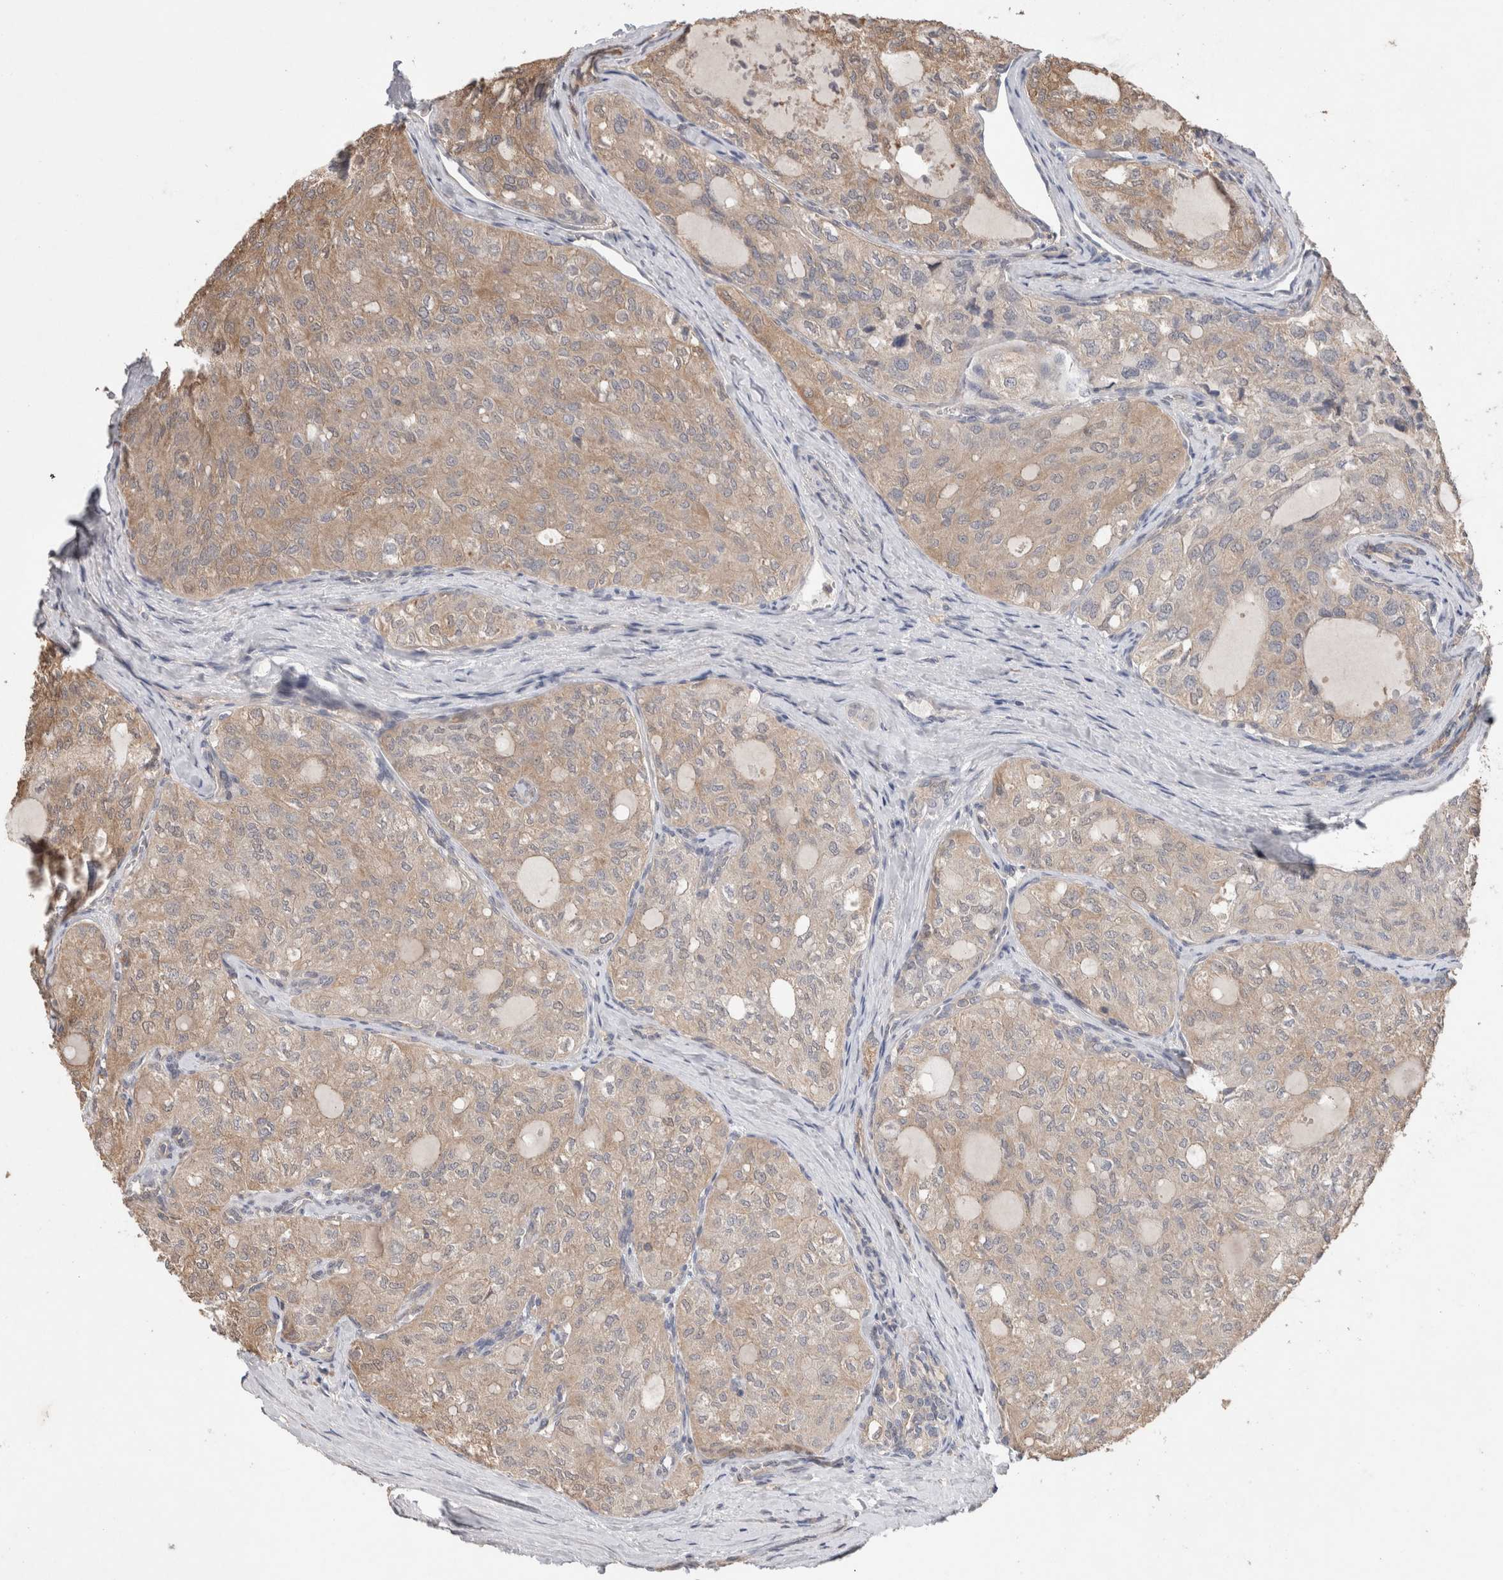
{"staining": {"intensity": "weak", "quantity": ">75%", "location": "cytoplasmic/membranous"}, "tissue": "thyroid cancer", "cell_type": "Tumor cells", "image_type": "cancer", "snomed": [{"axis": "morphology", "description": "Follicular adenoma carcinoma, NOS"}, {"axis": "topography", "description": "Thyroid gland"}], "caption": "This is an image of immunohistochemistry (IHC) staining of thyroid cancer (follicular adenoma carcinoma), which shows weak positivity in the cytoplasmic/membranous of tumor cells.", "gene": "TRIM5", "patient": {"sex": "male", "age": 75}}